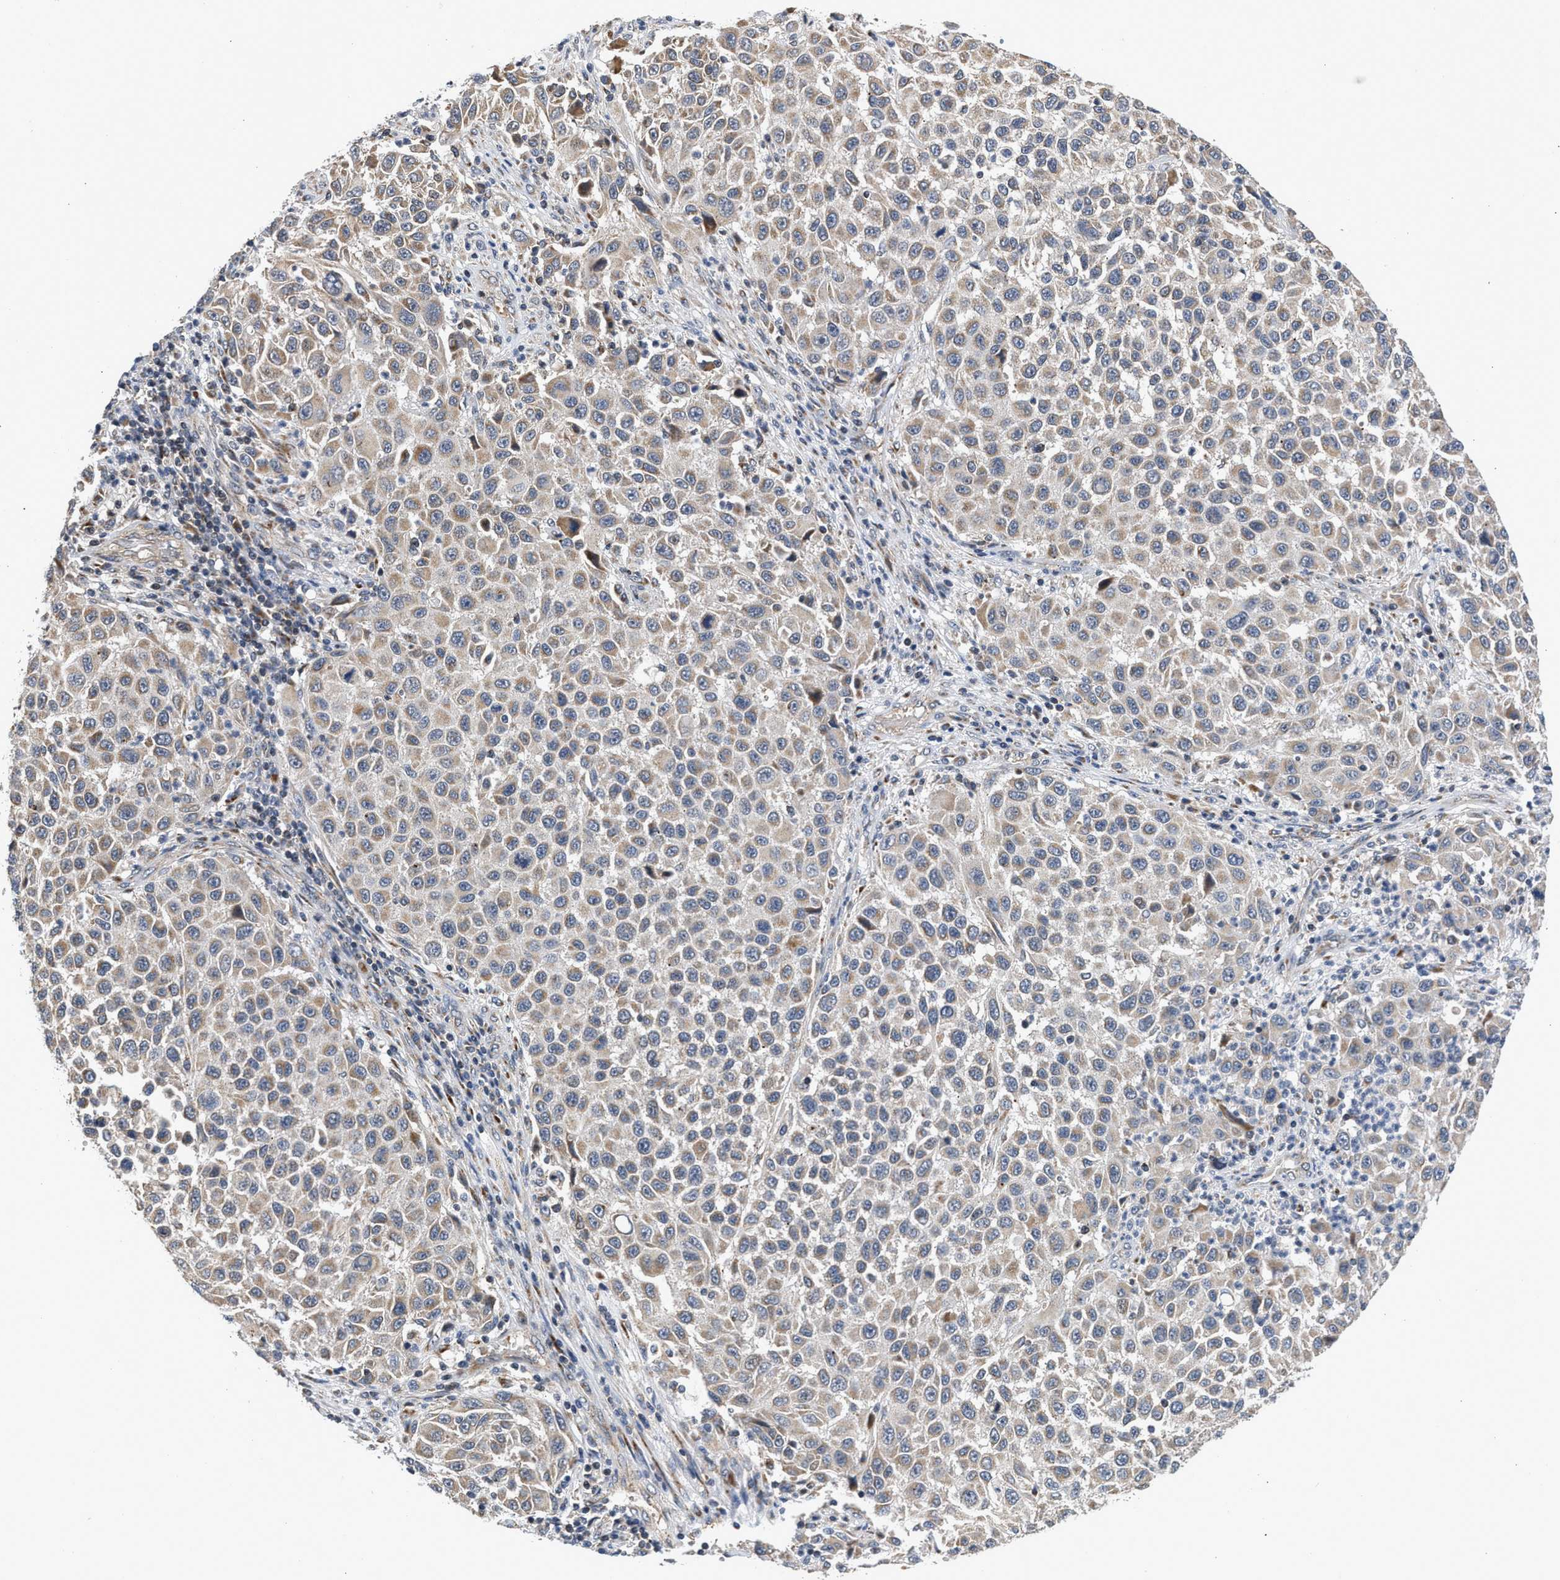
{"staining": {"intensity": "weak", "quantity": ">75%", "location": "cytoplasmic/membranous"}, "tissue": "melanoma", "cell_type": "Tumor cells", "image_type": "cancer", "snomed": [{"axis": "morphology", "description": "Malignant melanoma, Metastatic site"}, {"axis": "topography", "description": "Lymph node"}], "caption": "Malignant melanoma (metastatic site) stained for a protein demonstrates weak cytoplasmic/membranous positivity in tumor cells.", "gene": "PIM1", "patient": {"sex": "male", "age": 61}}